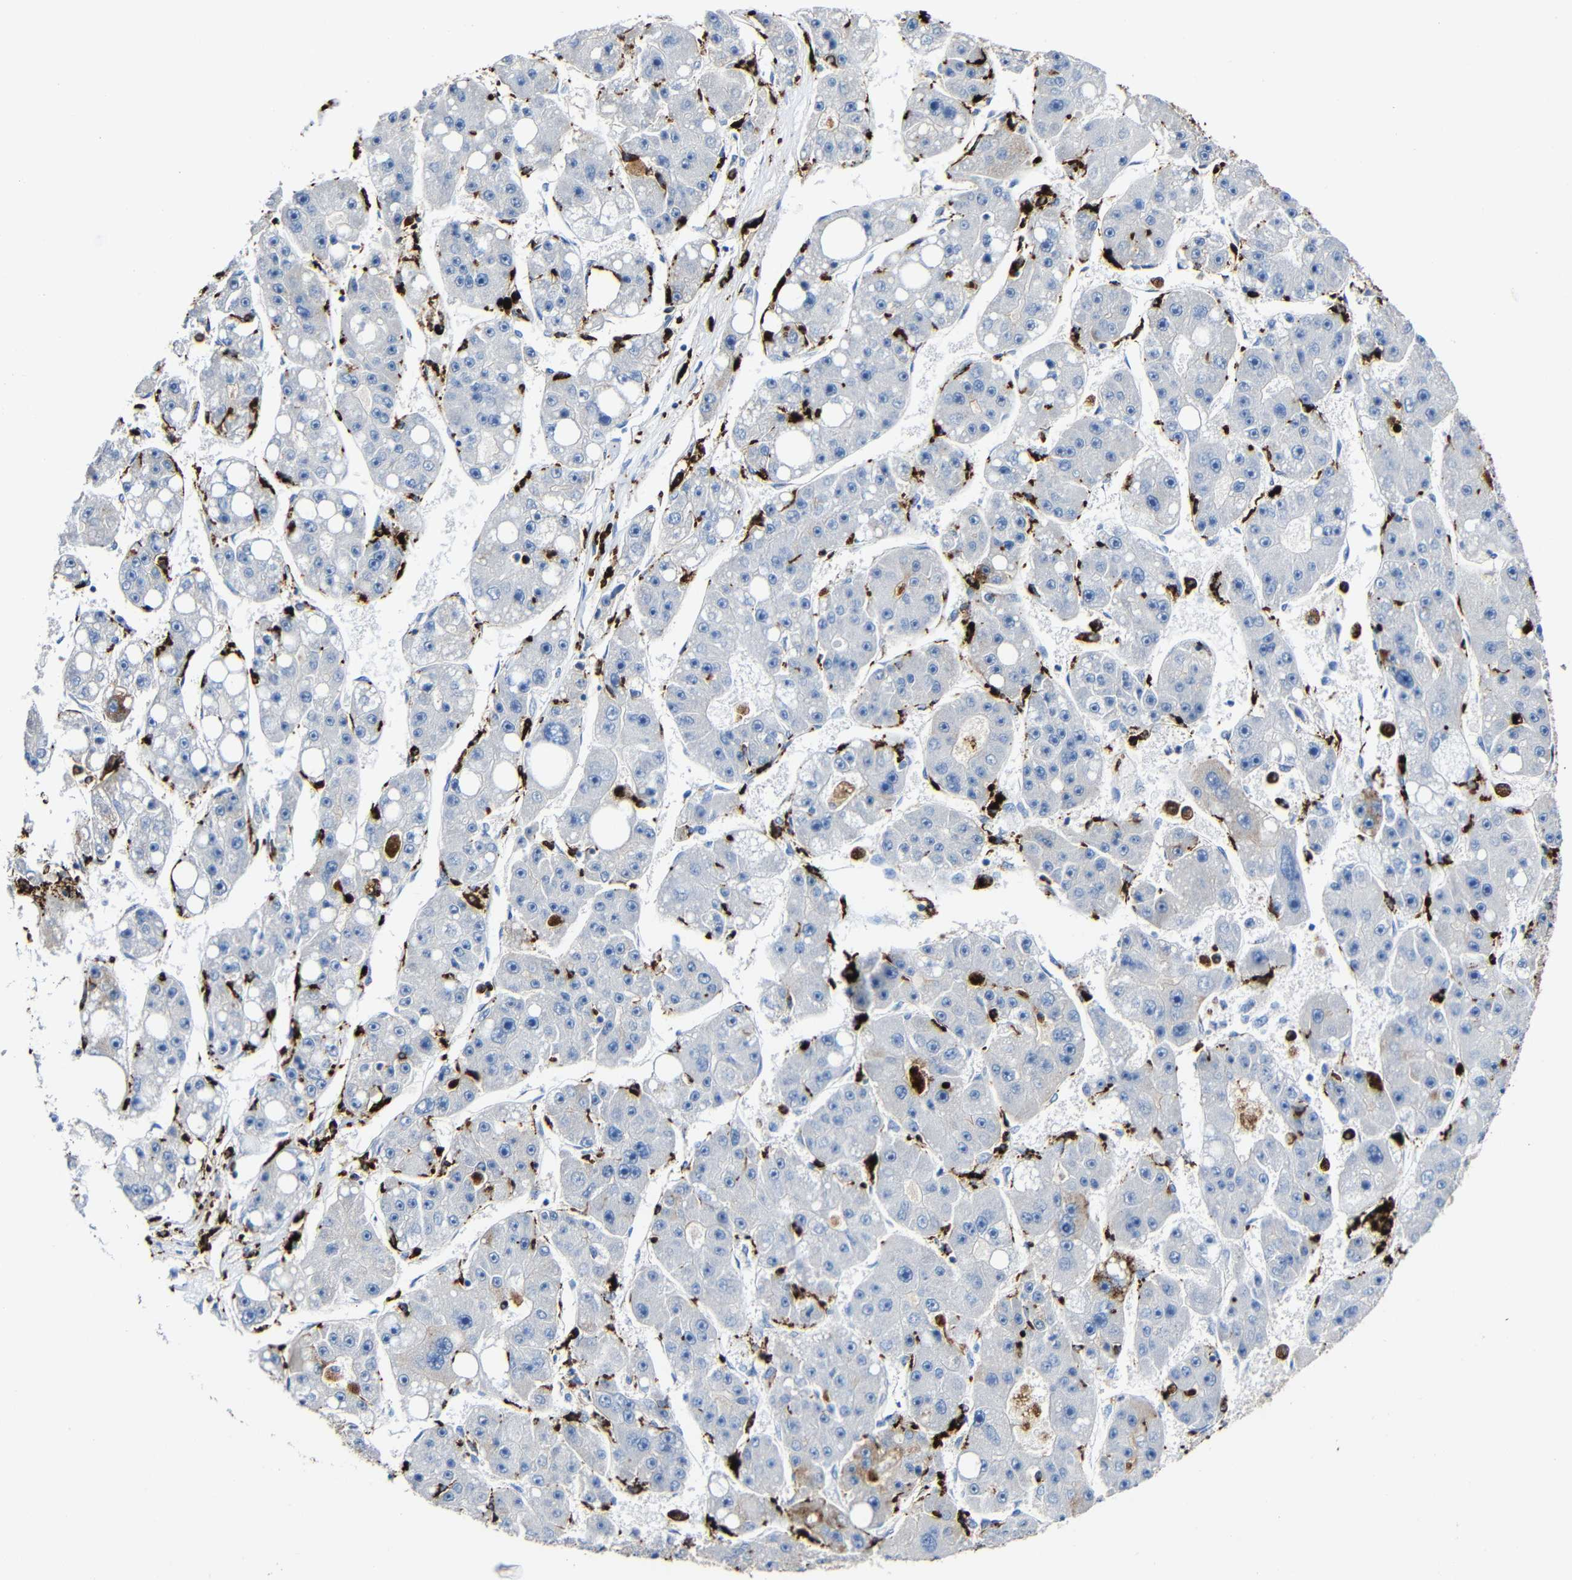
{"staining": {"intensity": "moderate", "quantity": "<25%", "location": "cytoplasmic/membranous"}, "tissue": "liver cancer", "cell_type": "Tumor cells", "image_type": "cancer", "snomed": [{"axis": "morphology", "description": "Carcinoma, Hepatocellular, NOS"}, {"axis": "topography", "description": "Liver"}], "caption": "A high-resolution image shows IHC staining of liver cancer, which exhibits moderate cytoplasmic/membranous expression in about <25% of tumor cells.", "gene": "HLA-DMA", "patient": {"sex": "female", "age": 61}}